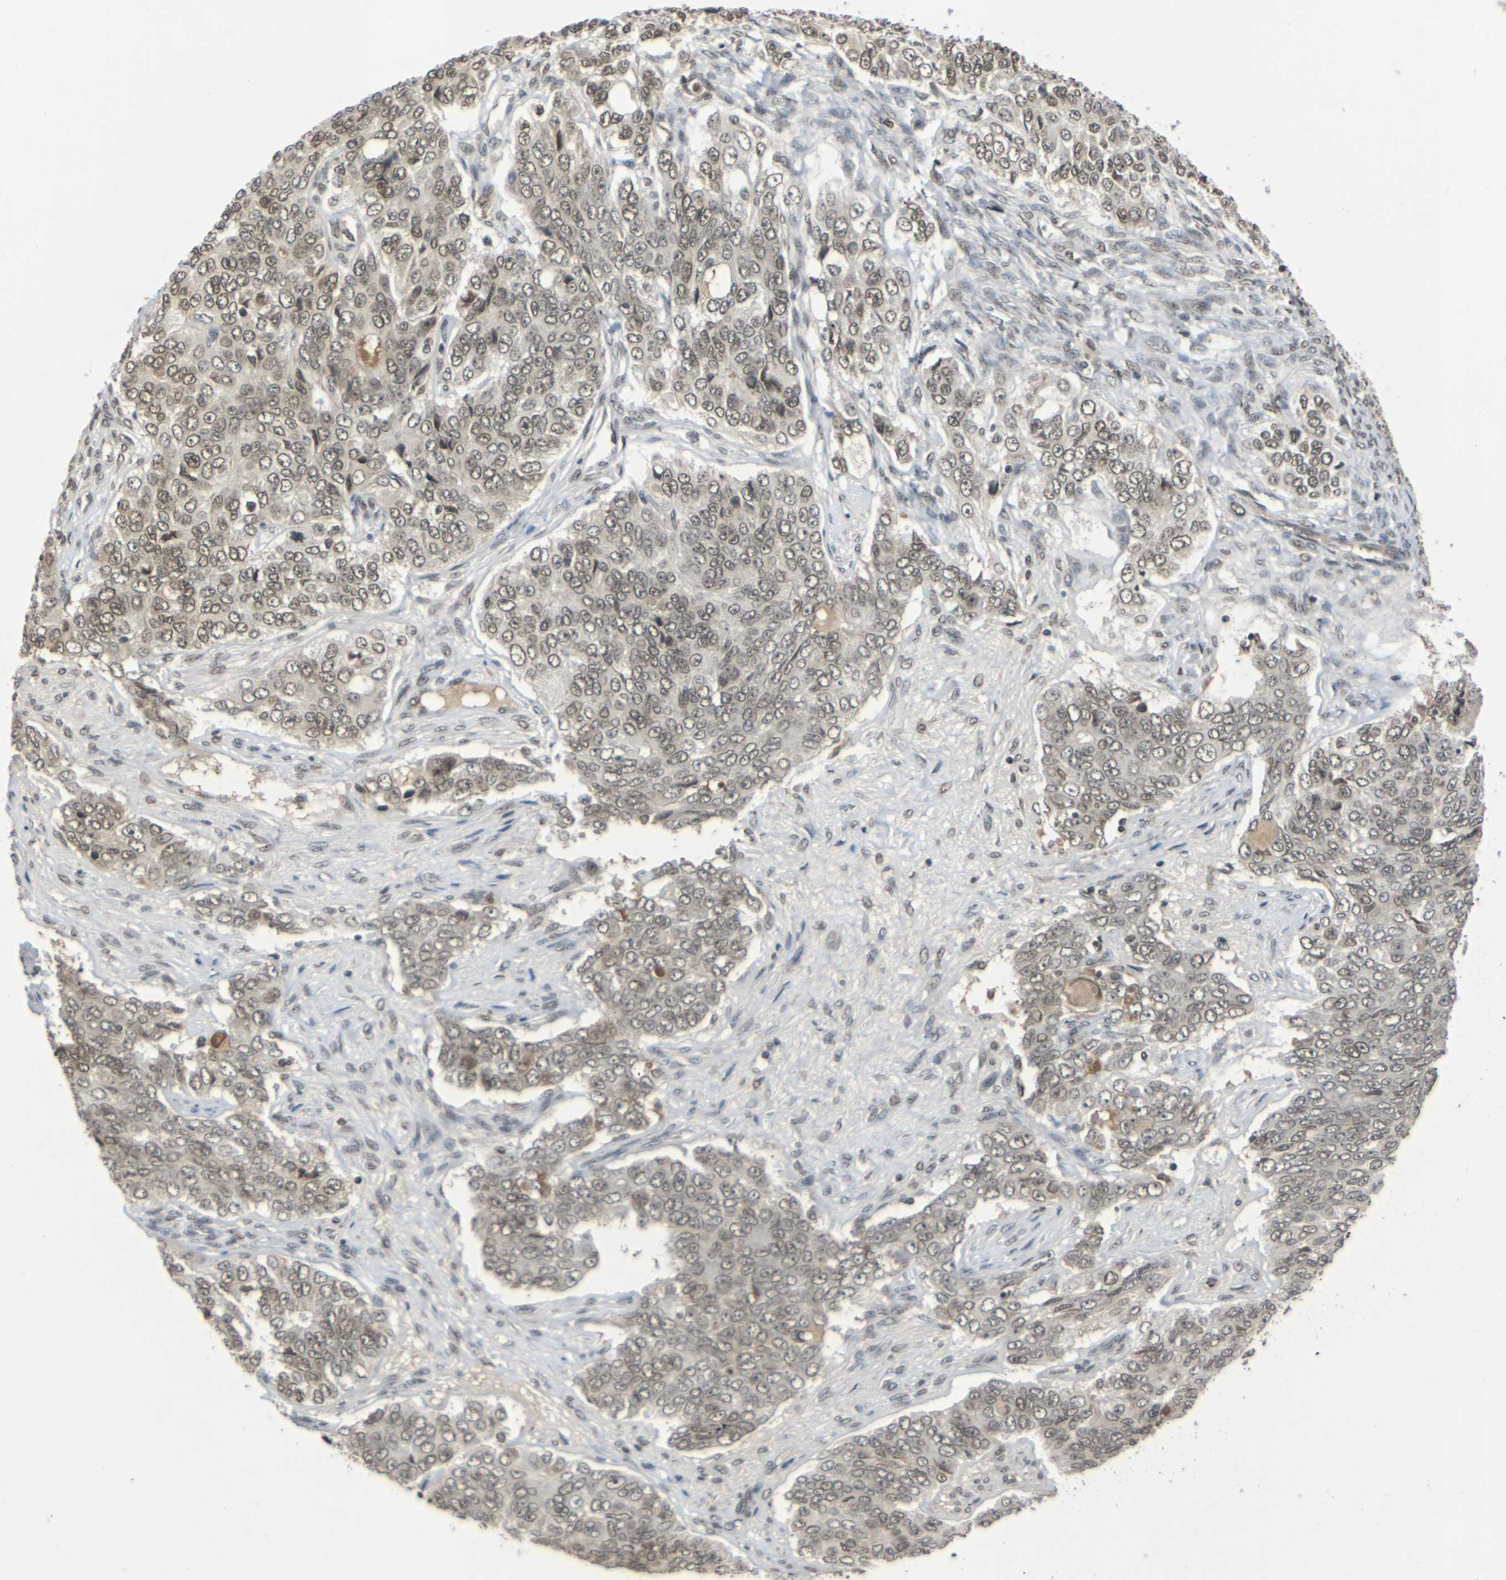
{"staining": {"intensity": "moderate", "quantity": ">75%", "location": "nuclear"}, "tissue": "ovarian cancer", "cell_type": "Tumor cells", "image_type": "cancer", "snomed": [{"axis": "morphology", "description": "Carcinoma, endometroid"}, {"axis": "topography", "description": "Ovary"}], "caption": "Moderate nuclear staining is appreciated in about >75% of tumor cells in ovarian cancer (endometroid carcinoma).", "gene": "NELFA", "patient": {"sex": "female", "age": 51}}